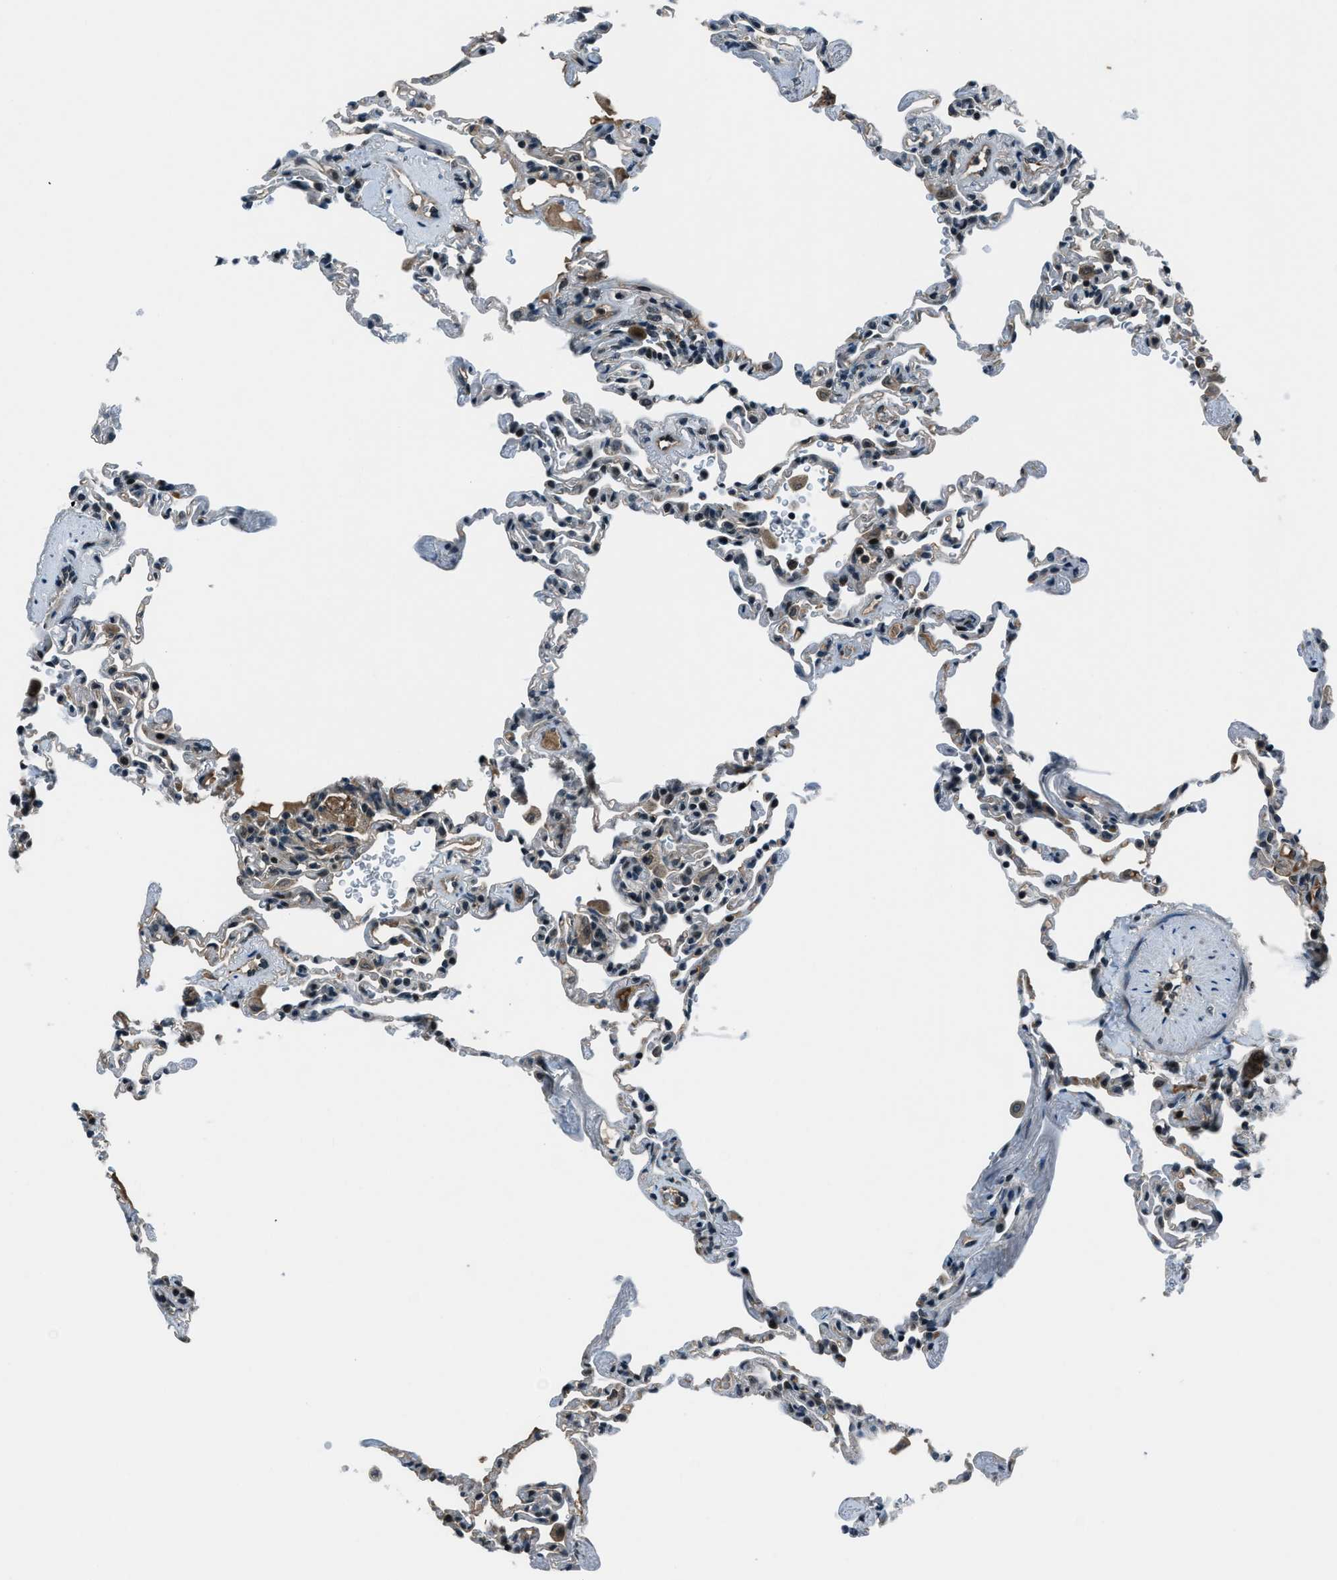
{"staining": {"intensity": "weak", "quantity": "<25%", "location": "cytoplasmic/membranous"}, "tissue": "lung", "cell_type": "Alveolar cells", "image_type": "normal", "snomed": [{"axis": "morphology", "description": "Normal tissue, NOS"}, {"axis": "topography", "description": "Lung"}], "caption": "This image is of unremarkable lung stained with immunohistochemistry to label a protein in brown with the nuclei are counter-stained blue. There is no staining in alveolar cells.", "gene": "ACTL9", "patient": {"sex": "male", "age": 59}}